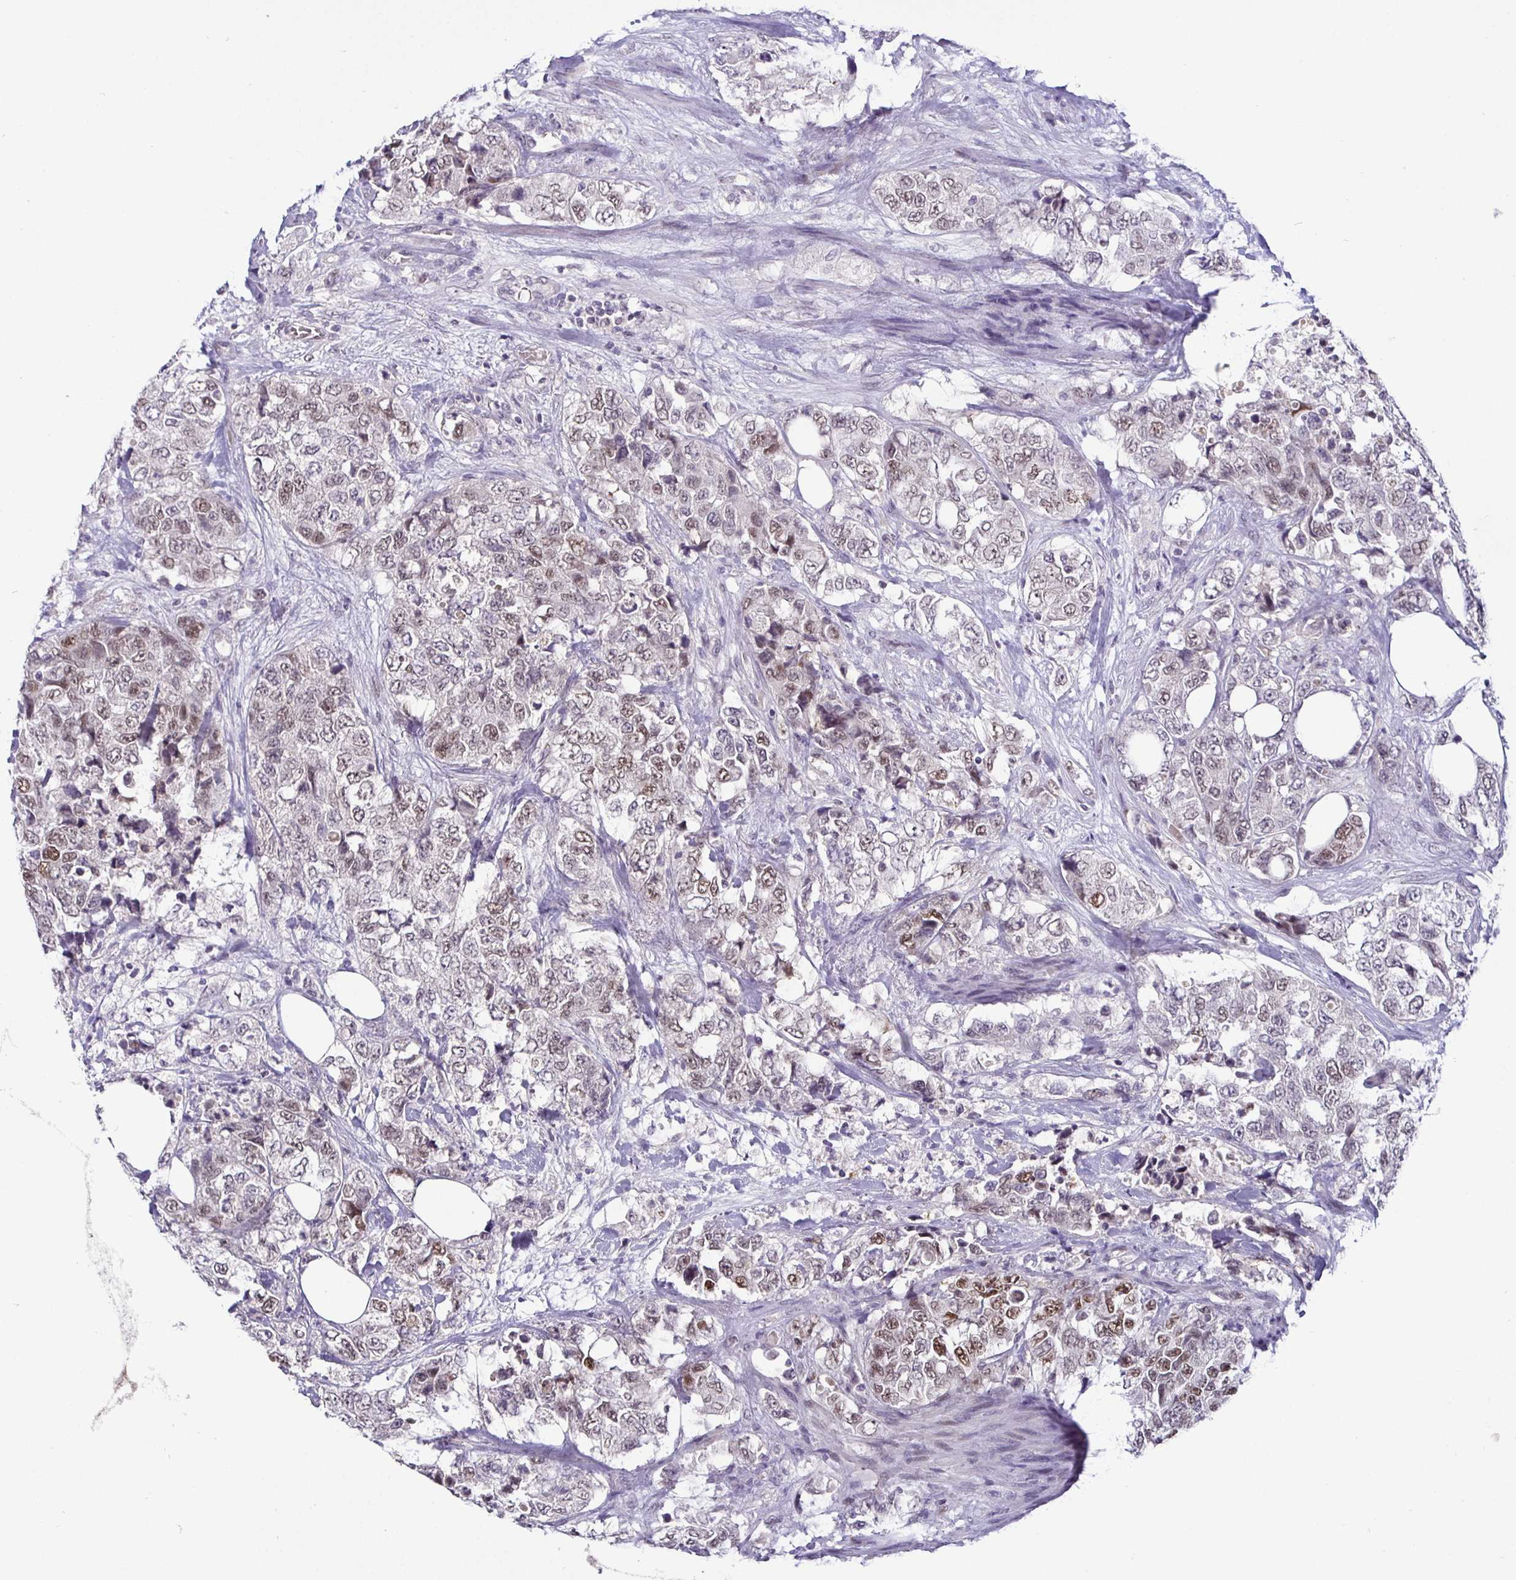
{"staining": {"intensity": "weak", "quantity": "25%-75%", "location": "nuclear"}, "tissue": "urothelial cancer", "cell_type": "Tumor cells", "image_type": "cancer", "snomed": [{"axis": "morphology", "description": "Urothelial carcinoma, High grade"}, {"axis": "topography", "description": "Urinary bladder"}], "caption": "The photomicrograph shows immunohistochemical staining of urothelial cancer. There is weak nuclear staining is identified in approximately 25%-75% of tumor cells.", "gene": "NUP188", "patient": {"sex": "female", "age": 78}}